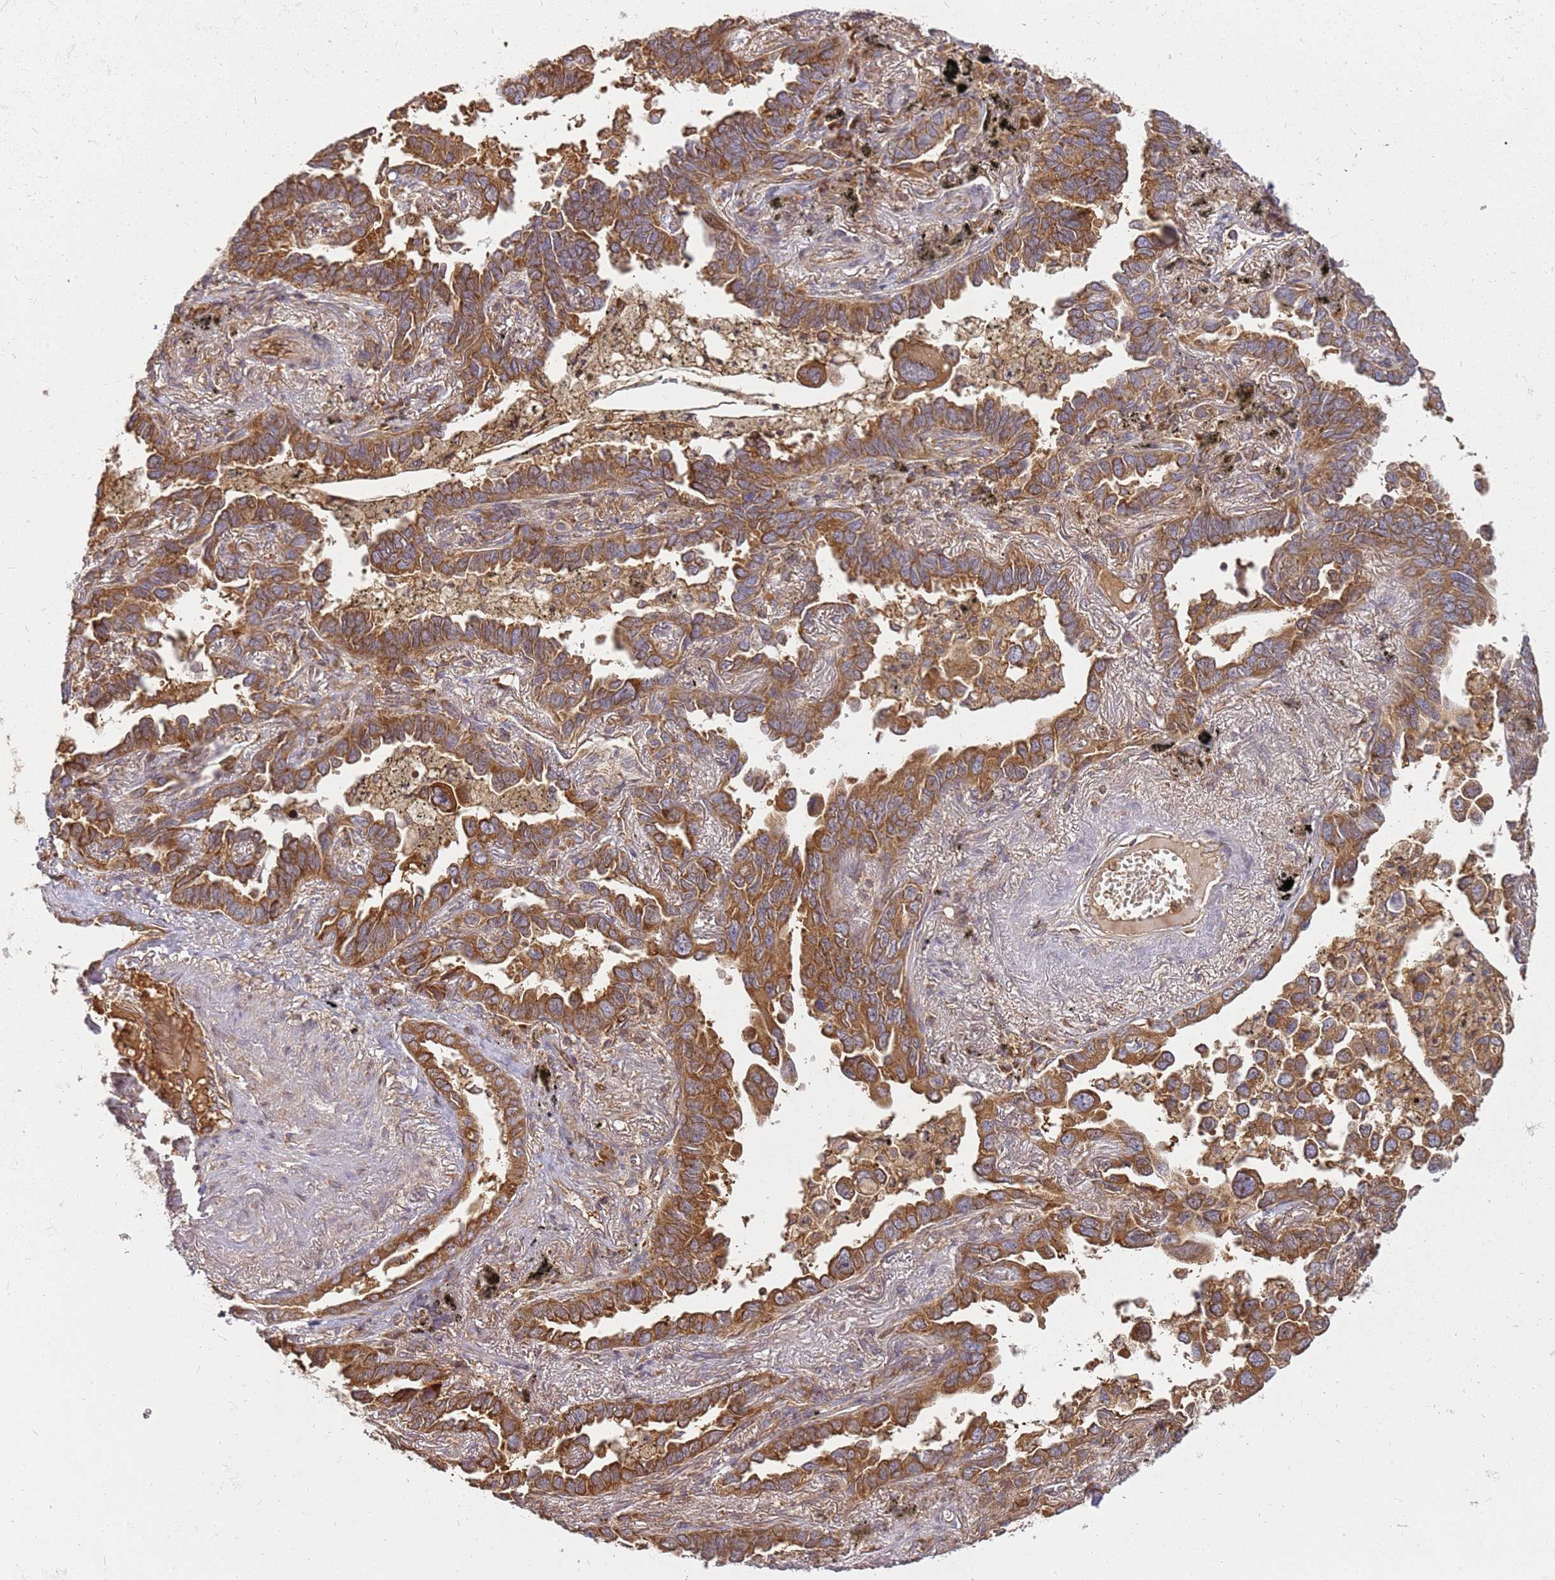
{"staining": {"intensity": "strong", "quantity": ">75%", "location": "cytoplasmic/membranous"}, "tissue": "lung cancer", "cell_type": "Tumor cells", "image_type": "cancer", "snomed": [{"axis": "morphology", "description": "Adenocarcinoma, NOS"}, {"axis": "topography", "description": "Lung"}], "caption": "A high amount of strong cytoplasmic/membranous staining is seen in about >75% of tumor cells in lung adenocarcinoma tissue.", "gene": "CCDC159", "patient": {"sex": "male", "age": 67}}